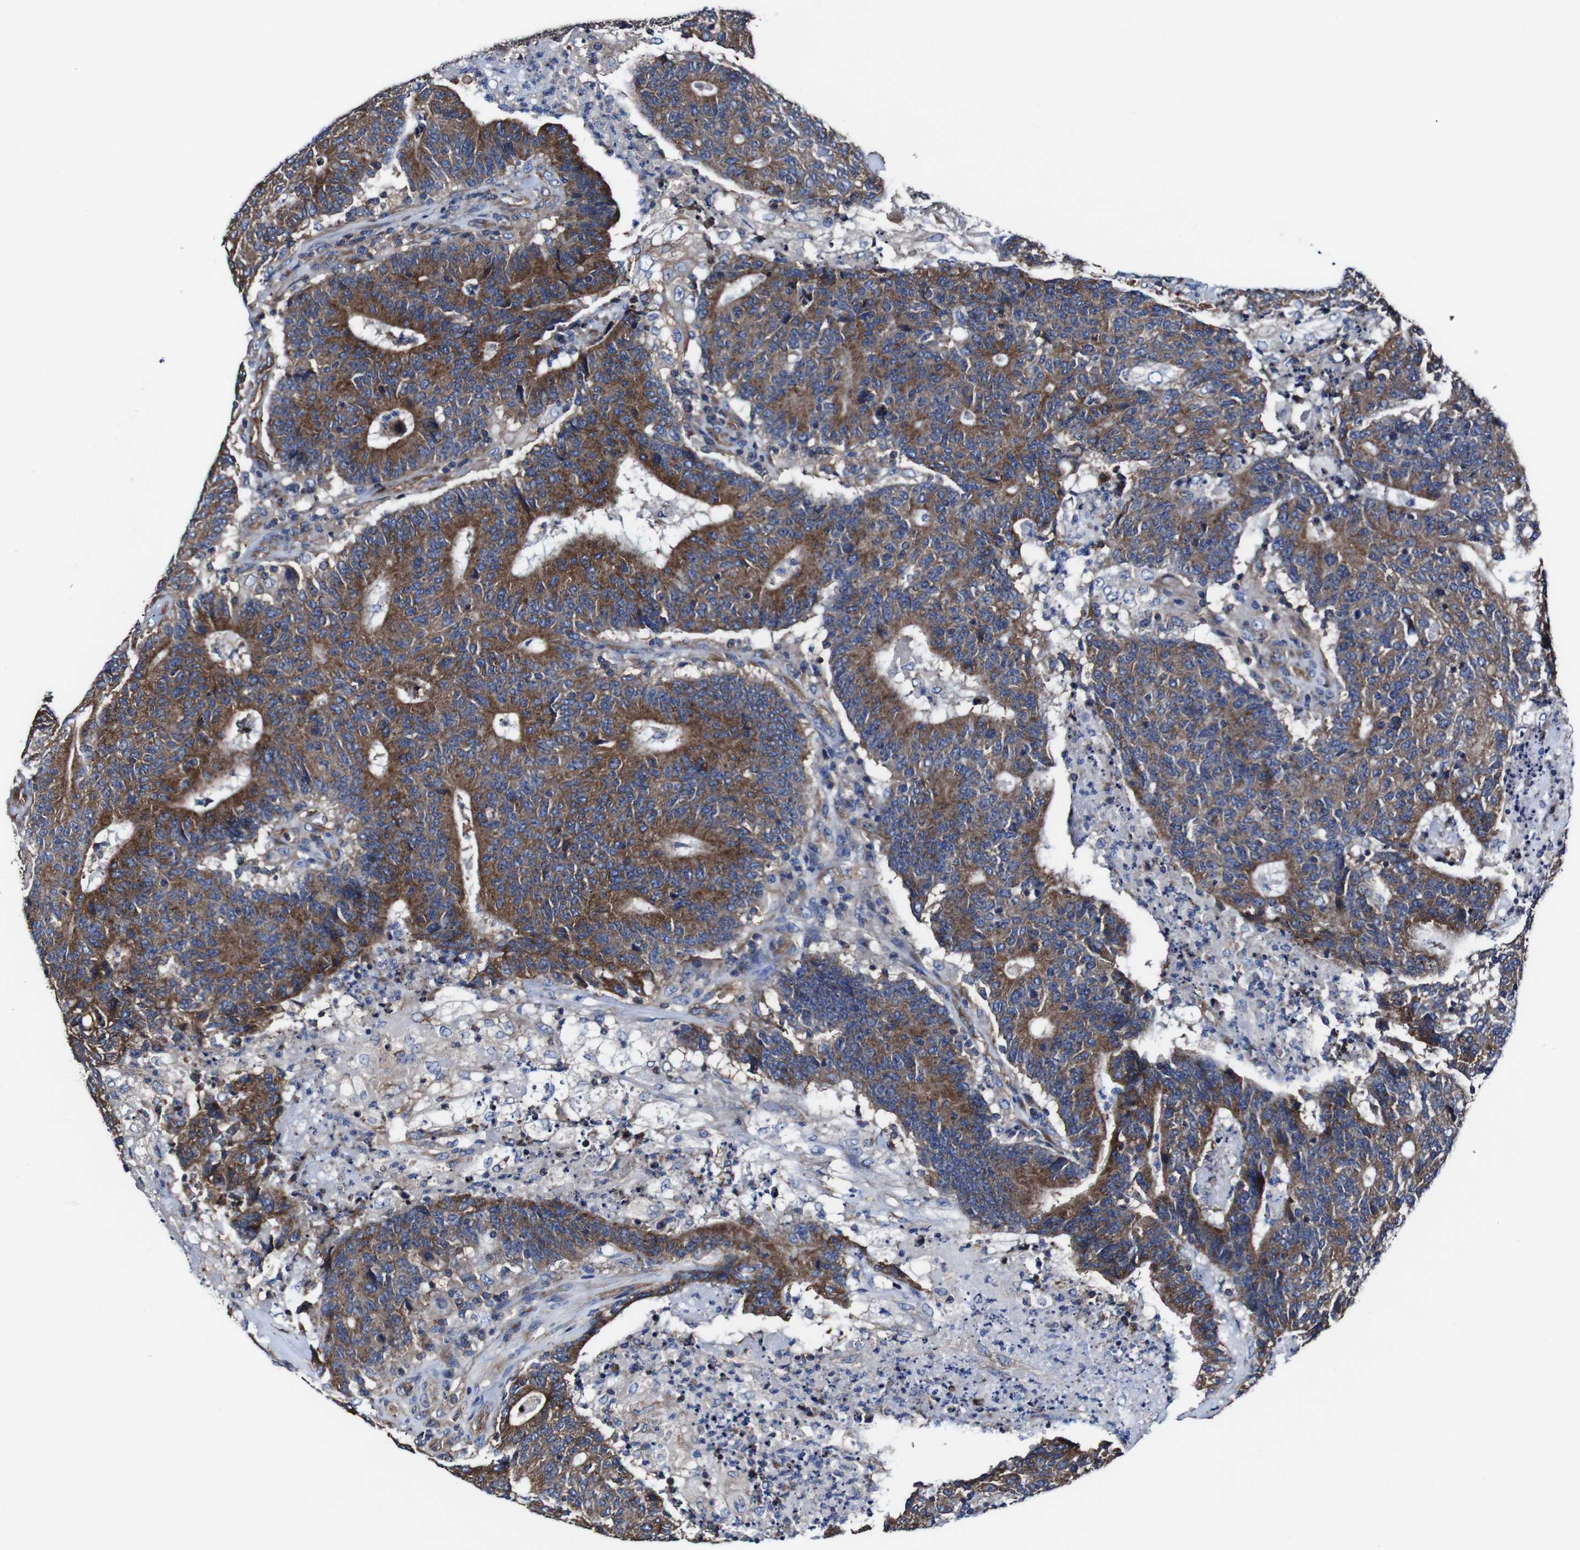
{"staining": {"intensity": "strong", "quantity": ">75%", "location": "cytoplasmic/membranous"}, "tissue": "colorectal cancer", "cell_type": "Tumor cells", "image_type": "cancer", "snomed": [{"axis": "morphology", "description": "Normal tissue, NOS"}, {"axis": "morphology", "description": "Adenocarcinoma, NOS"}, {"axis": "topography", "description": "Colon"}], "caption": "Tumor cells exhibit strong cytoplasmic/membranous expression in approximately >75% of cells in adenocarcinoma (colorectal).", "gene": "CSF1R", "patient": {"sex": "female", "age": 75}}